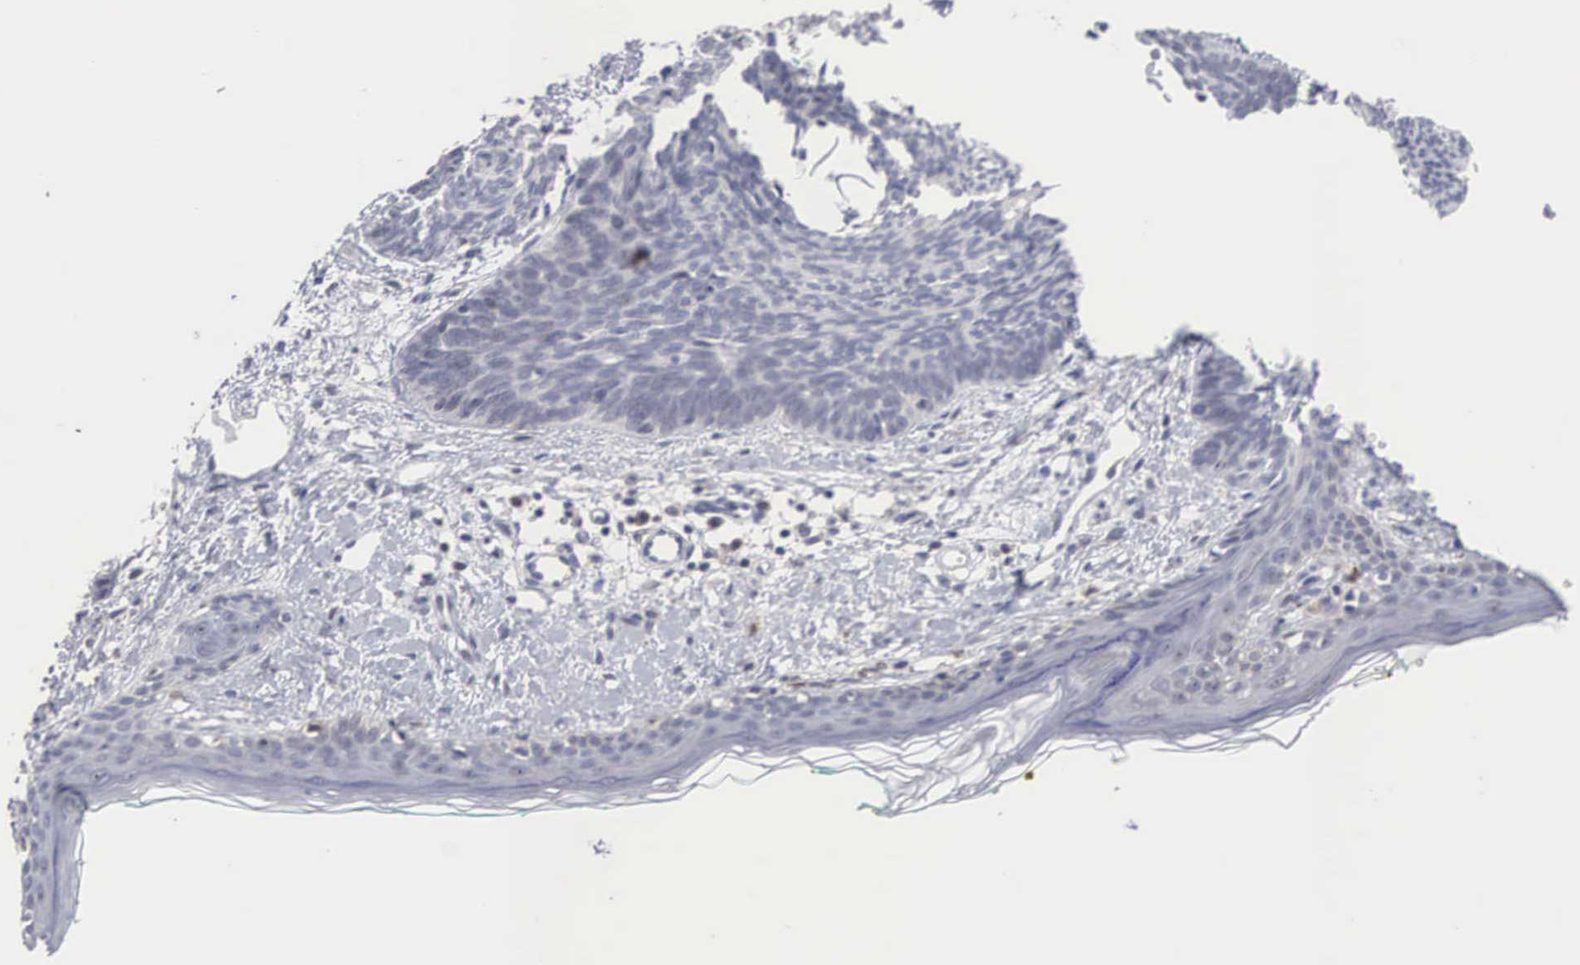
{"staining": {"intensity": "negative", "quantity": "none", "location": "none"}, "tissue": "skin cancer", "cell_type": "Tumor cells", "image_type": "cancer", "snomed": [{"axis": "morphology", "description": "Basal cell carcinoma"}, {"axis": "topography", "description": "Skin"}], "caption": "Protein analysis of skin cancer reveals no significant staining in tumor cells.", "gene": "ACOT4", "patient": {"sex": "female", "age": 81}}